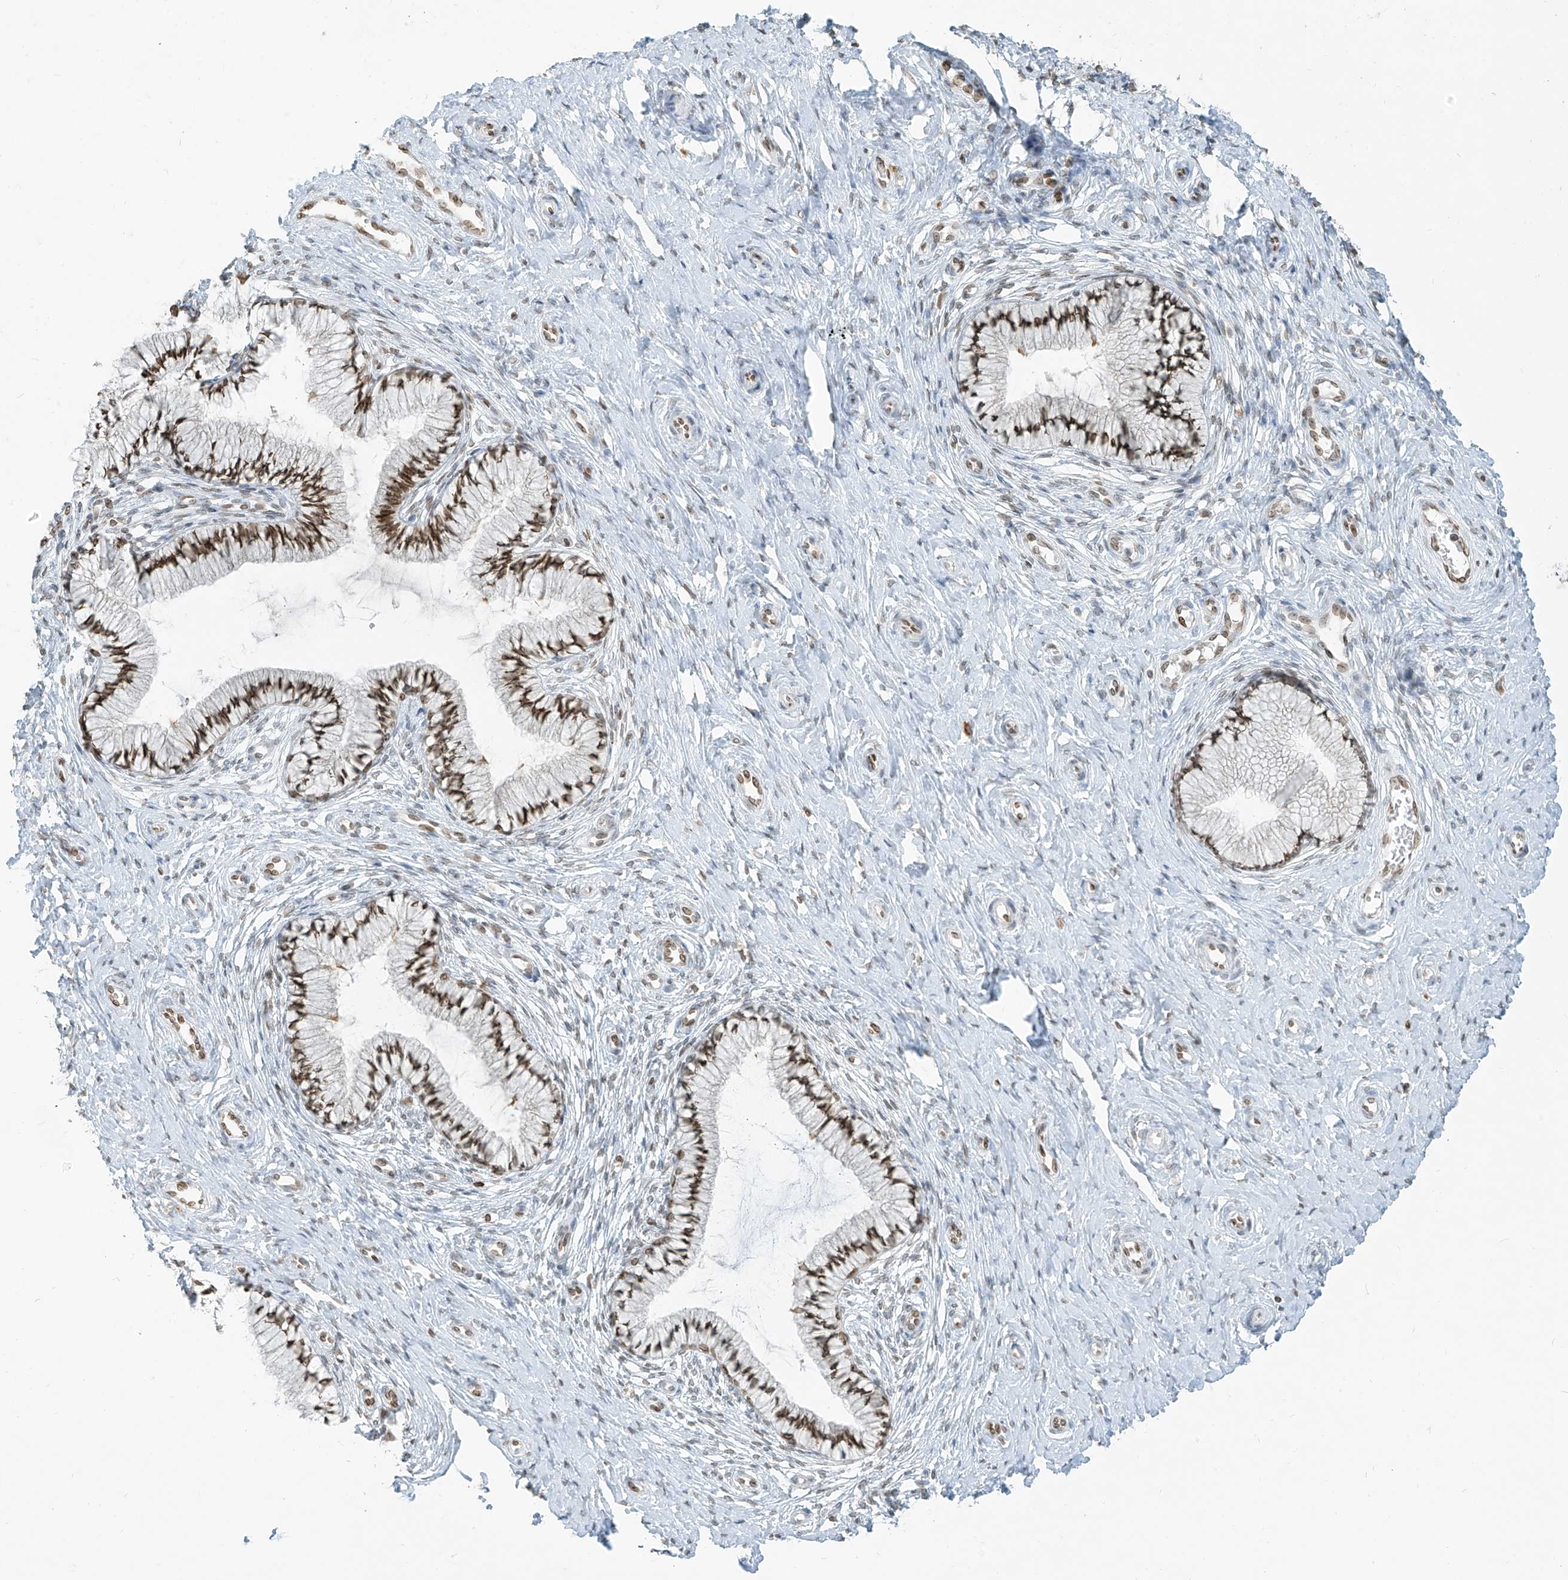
{"staining": {"intensity": "moderate", "quantity": ">75%", "location": "nuclear"}, "tissue": "cervix", "cell_type": "Glandular cells", "image_type": "normal", "snomed": [{"axis": "morphology", "description": "Normal tissue, NOS"}, {"axis": "topography", "description": "Cervix"}], "caption": "Cervix stained with a brown dye exhibits moderate nuclear positive expression in approximately >75% of glandular cells.", "gene": "SAMD15", "patient": {"sex": "female", "age": 36}}